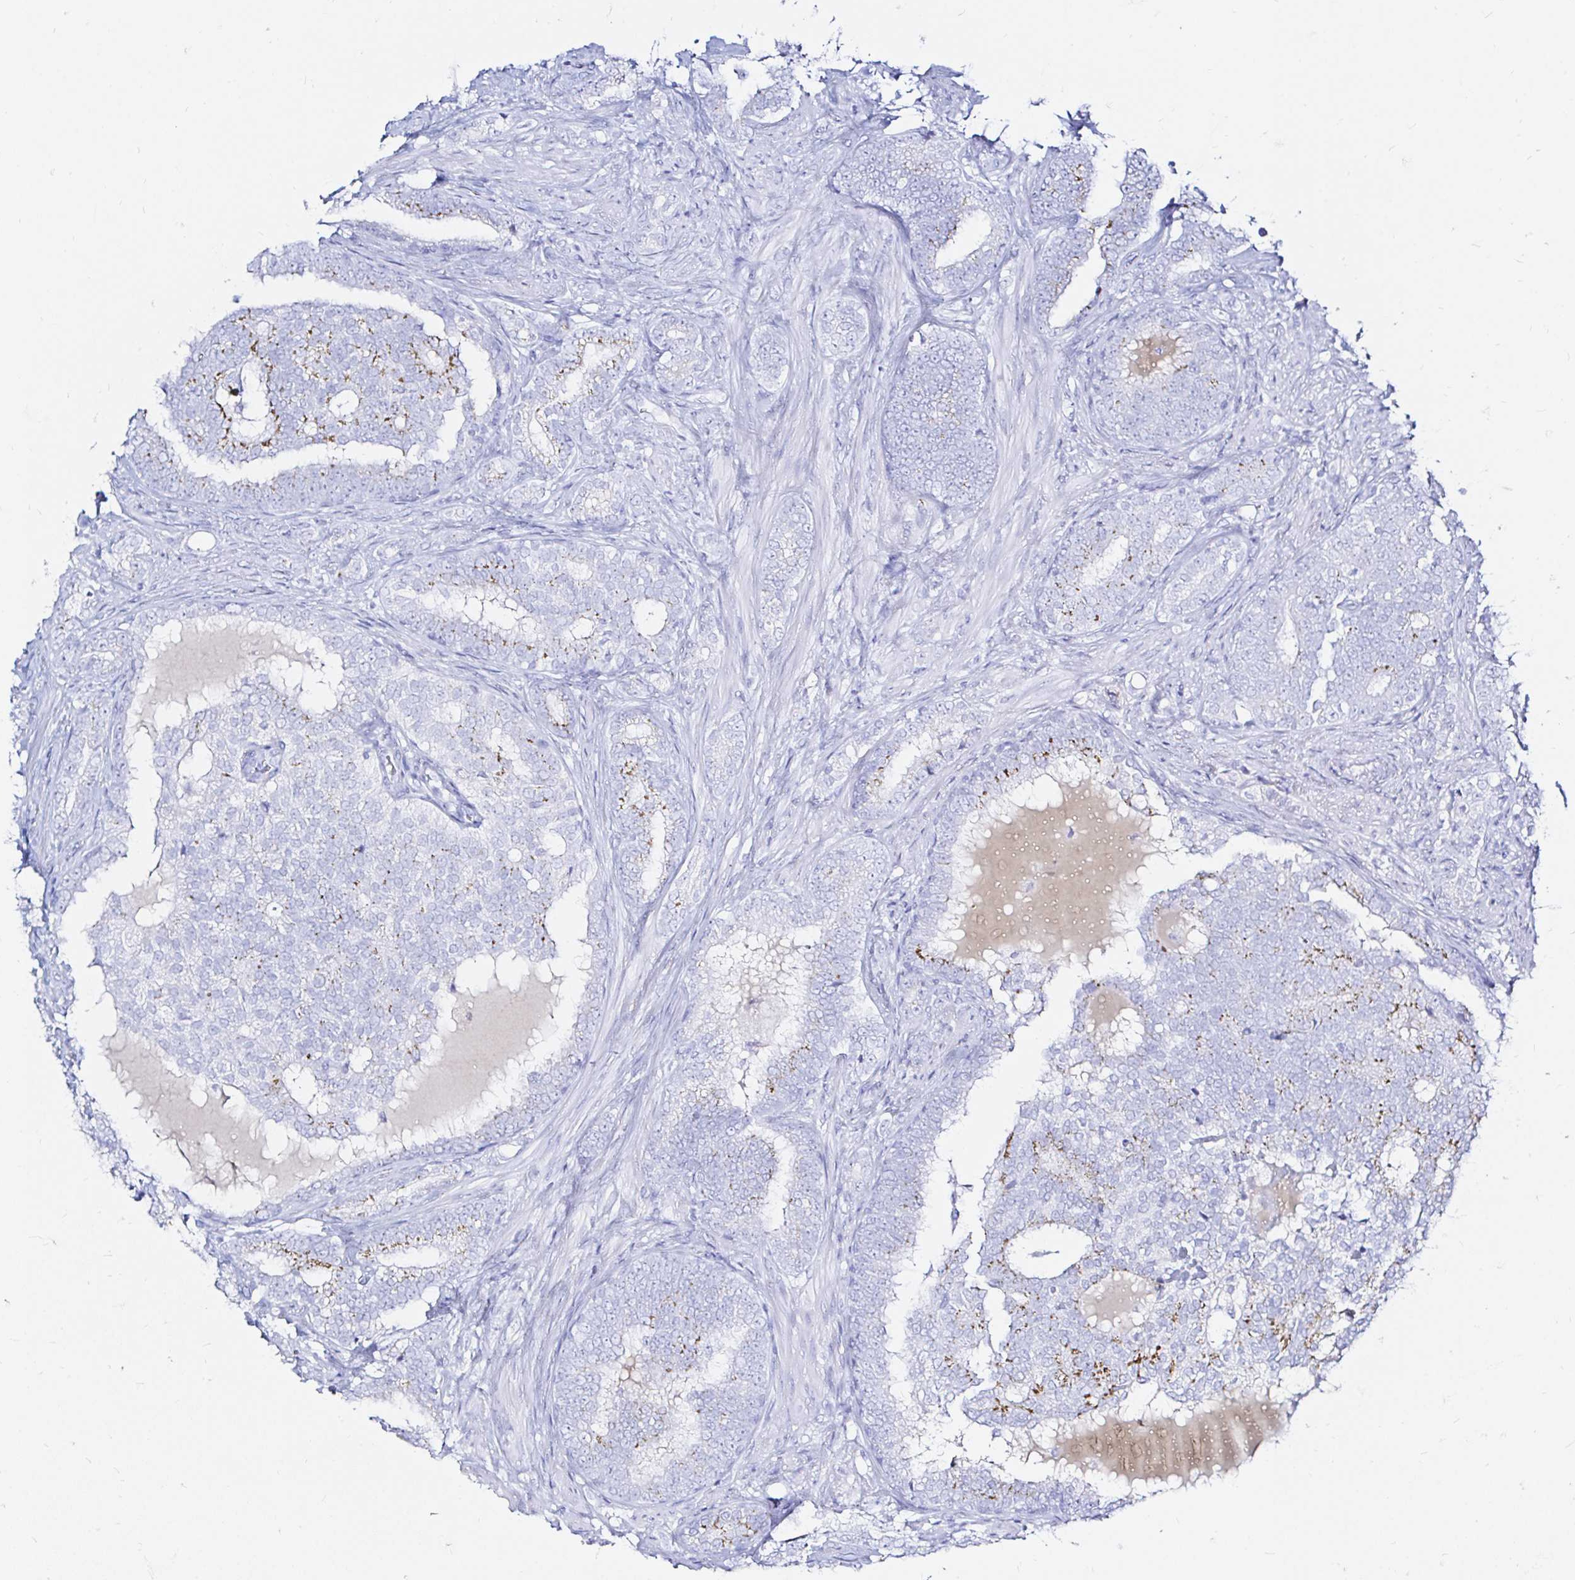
{"staining": {"intensity": "weak", "quantity": "25%-75%", "location": "cytoplasmic/membranous"}, "tissue": "prostate cancer", "cell_type": "Tumor cells", "image_type": "cancer", "snomed": [{"axis": "morphology", "description": "Adenocarcinoma, High grade"}, {"axis": "topography", "description": "Prostate"}], "caption": "IHC photomicrograph of neoplastic tissue: adenocarcinoma (high-grade) (prostate) stained using immunohistochemistry (IHC) displays low levels of weak protein expression localized specifically in the cytoplasmic/membranous of tumor cells, appearing as a cytoplasmic/membranous brown color.", "gene": "ZNF432", "patient": {"sex": "male", "age": 72}}